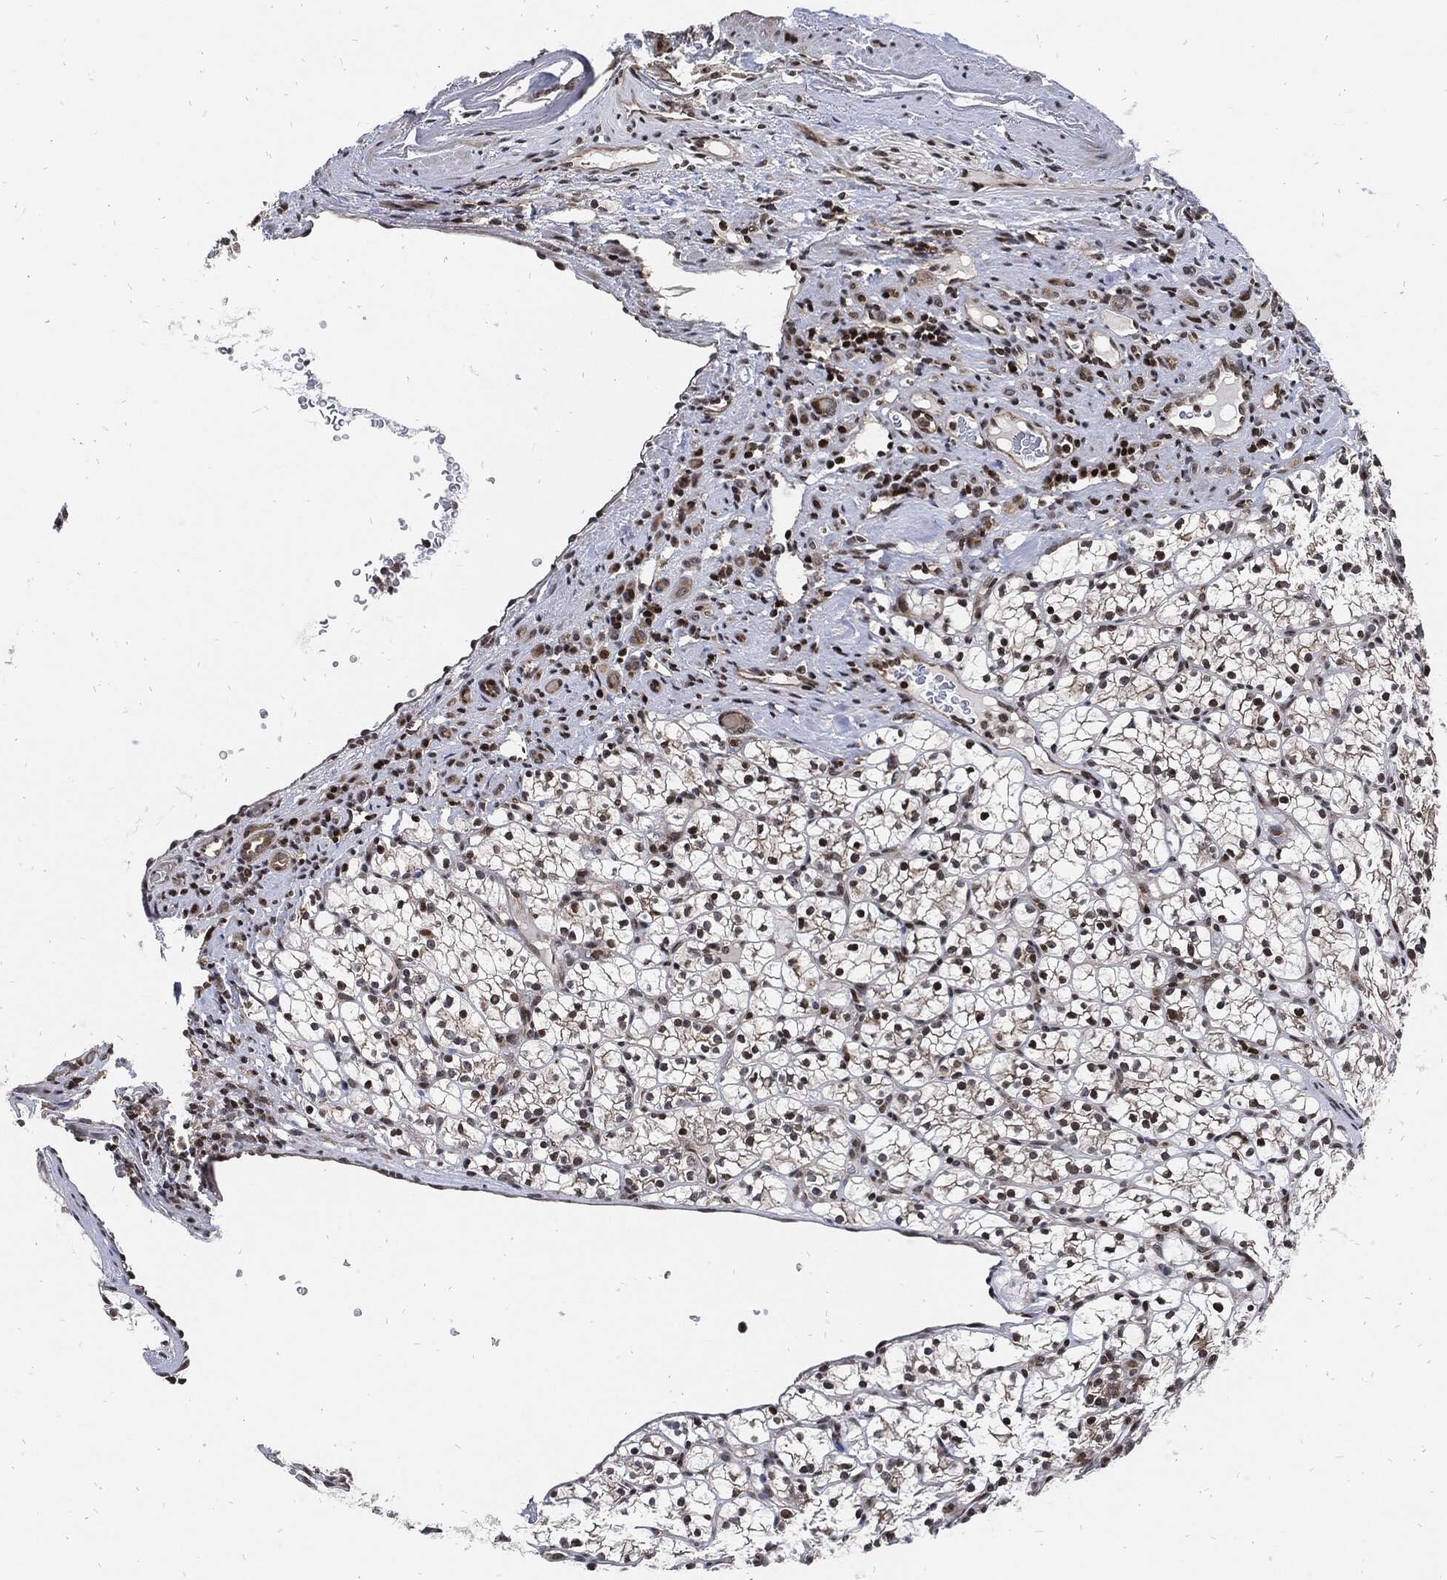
{"staining": {"intensity": "strong", "quantity": "<25%", "location": "nuclear"}, "tissue": "renal cancer", "cell_type": "Tumor cells", "image_type": "cancer", "snomed": [{"axis": "morphology", "description": "Adenocarcinoma, NOS"}, {"axis": "topography", "description": "Kidney"}], "caption": "The micrograph demonstrates immunohistochemical staining of adenocarcinoma (renal). There is strong nuclear staining is seen in approximately <25% of tumor cells.", "gene": "ZNF775", "patient": {"sex": "female", "age": 89}}